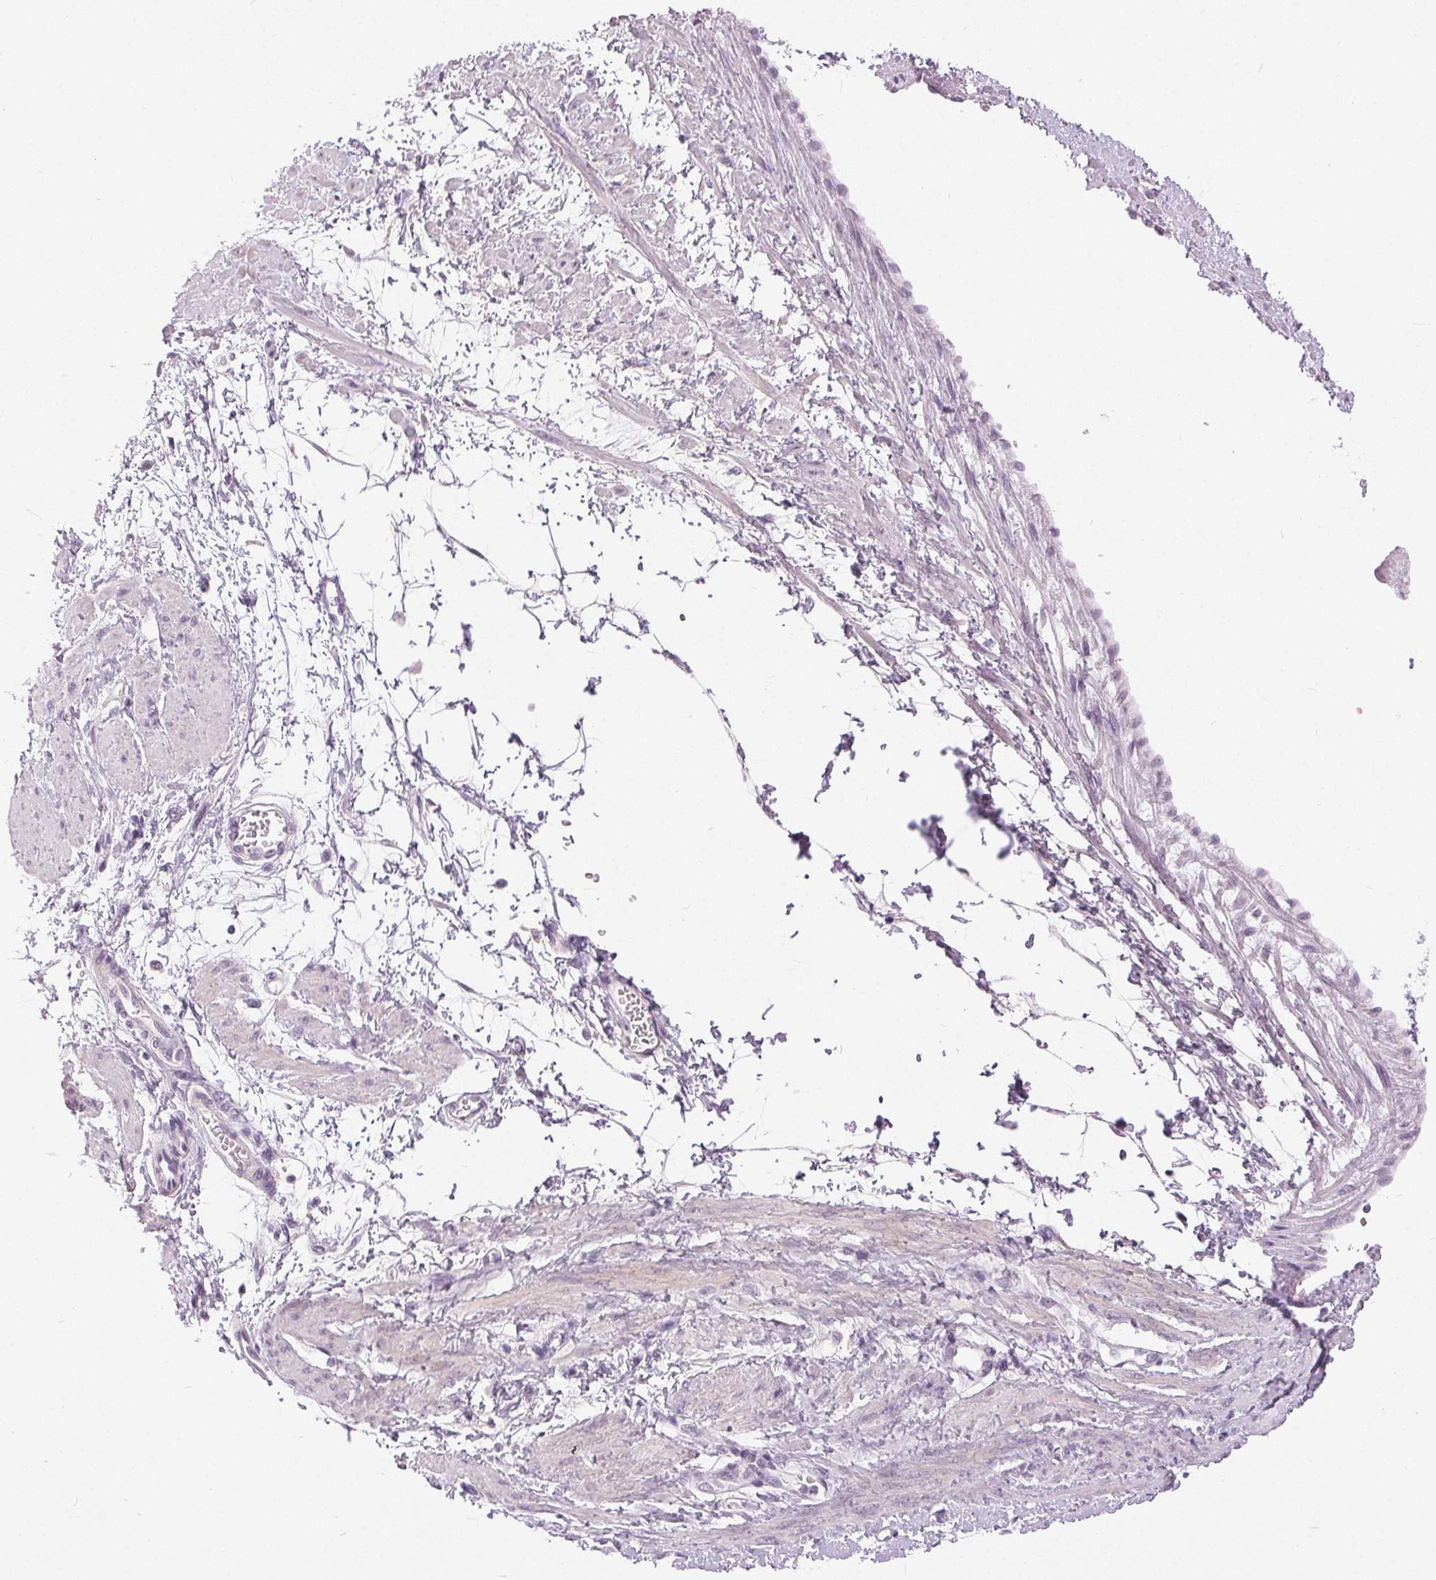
{"staining": {"intensity": "negative", "quantity": "none", "location": "none"}, "tissue": "smooth muscle", "cell_type": "Smooth muscle cells", "image_type": "normal", "snomed": [{"axis": "morphology", "description": "Normal tissue, NOS"}, {"axis": "topography", "description": "Smooth muscle"}, {"axis": "topography", "description": "Uterus"}], "caption": "The immunohistochemistry photomicrograph has no significant expression in smooth muscle cells of smooth muscle. (DAB (3,3'-diaminobenzidine) IHC visualized using brightfield microscopy, high magnification).", "gene": "DSG3", "patient": {"sex": "female", "age": 39}}